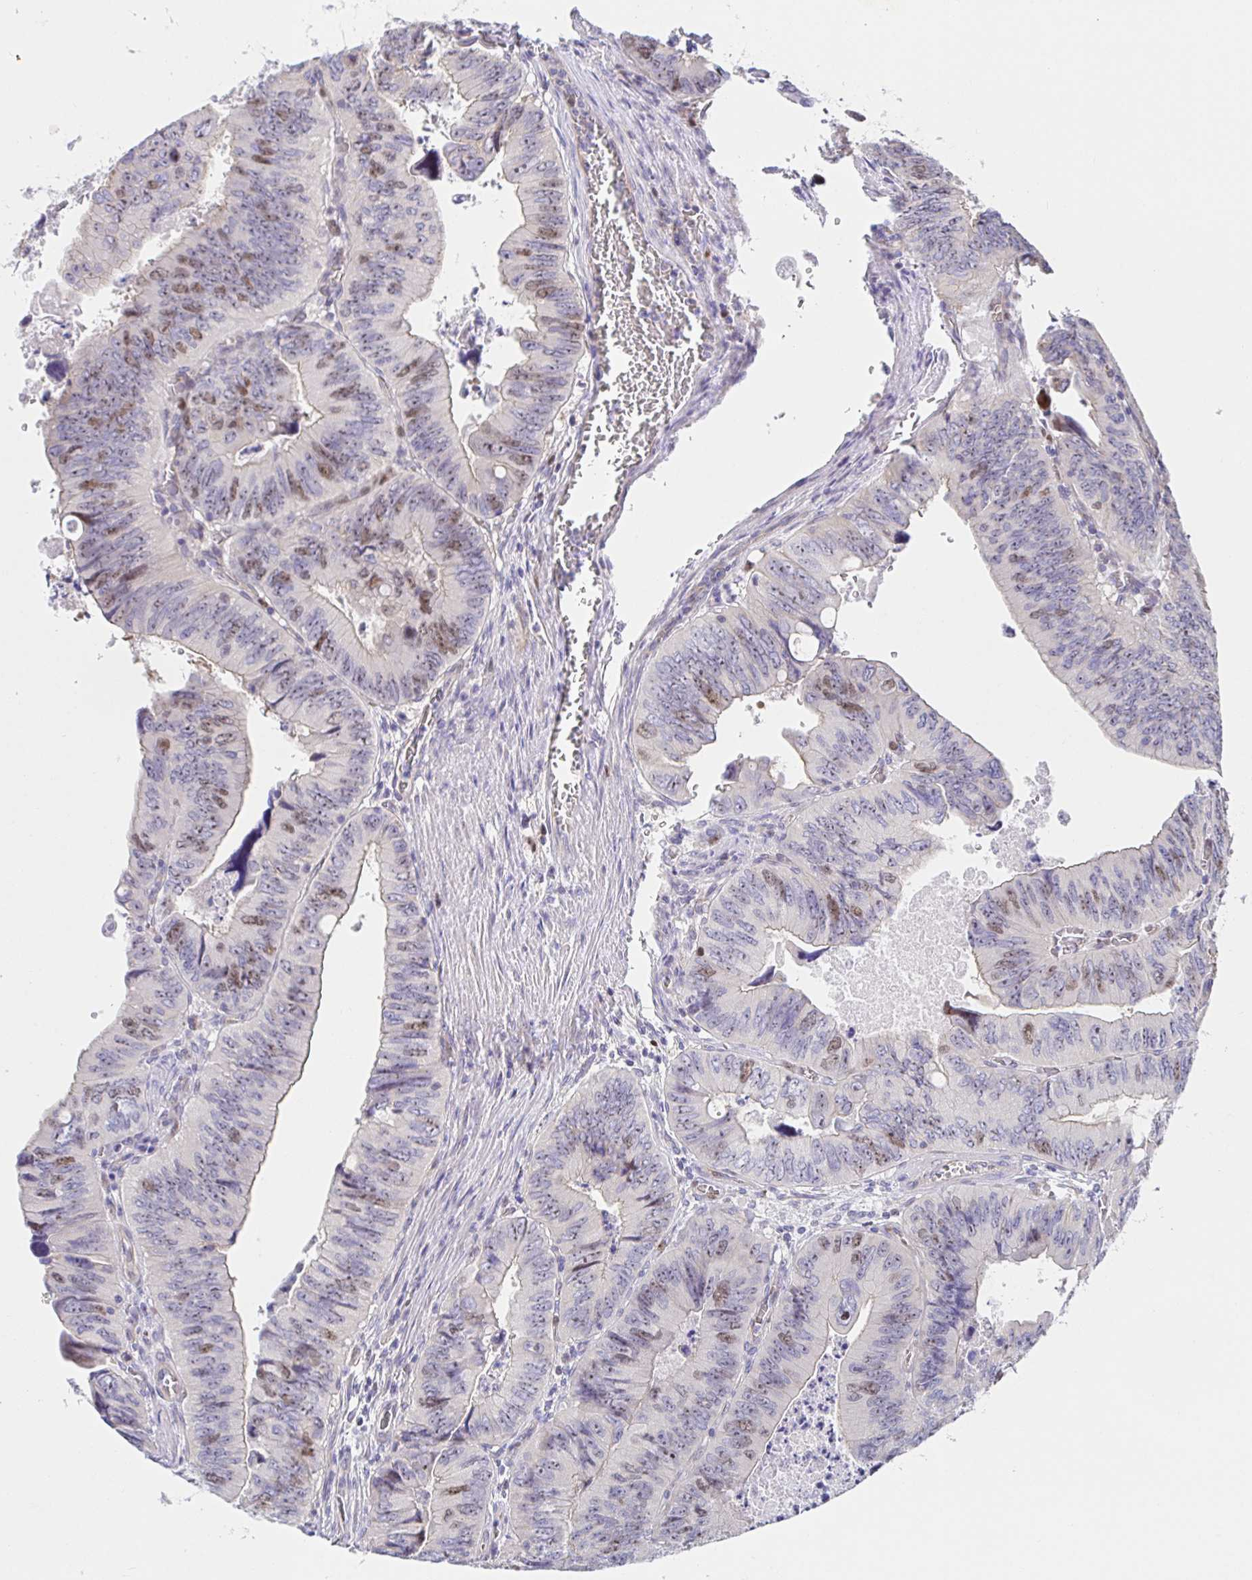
{"staining": {"intensity": "moderate", "quantity": "<25%", "location": "nuclear"}, "tissue": "colorectal cancer", "cell_type": "Tumor cells", "image_type": "cancer", "snomed": [{"axis": "morphology", "description": "Adenocarcinoma, NOS"}, {"axis": "topography", "description": "Colon"}], "caption": "A brown stain shows moderate nuclear staining of a protein in colorectal cancer (adenocarcinoma) tumor cells. (Brightfield microscopy of DAB IHC at high magnification).", "gene": "TIMELESS", "patient": {"sex": "female", "age": 84}}